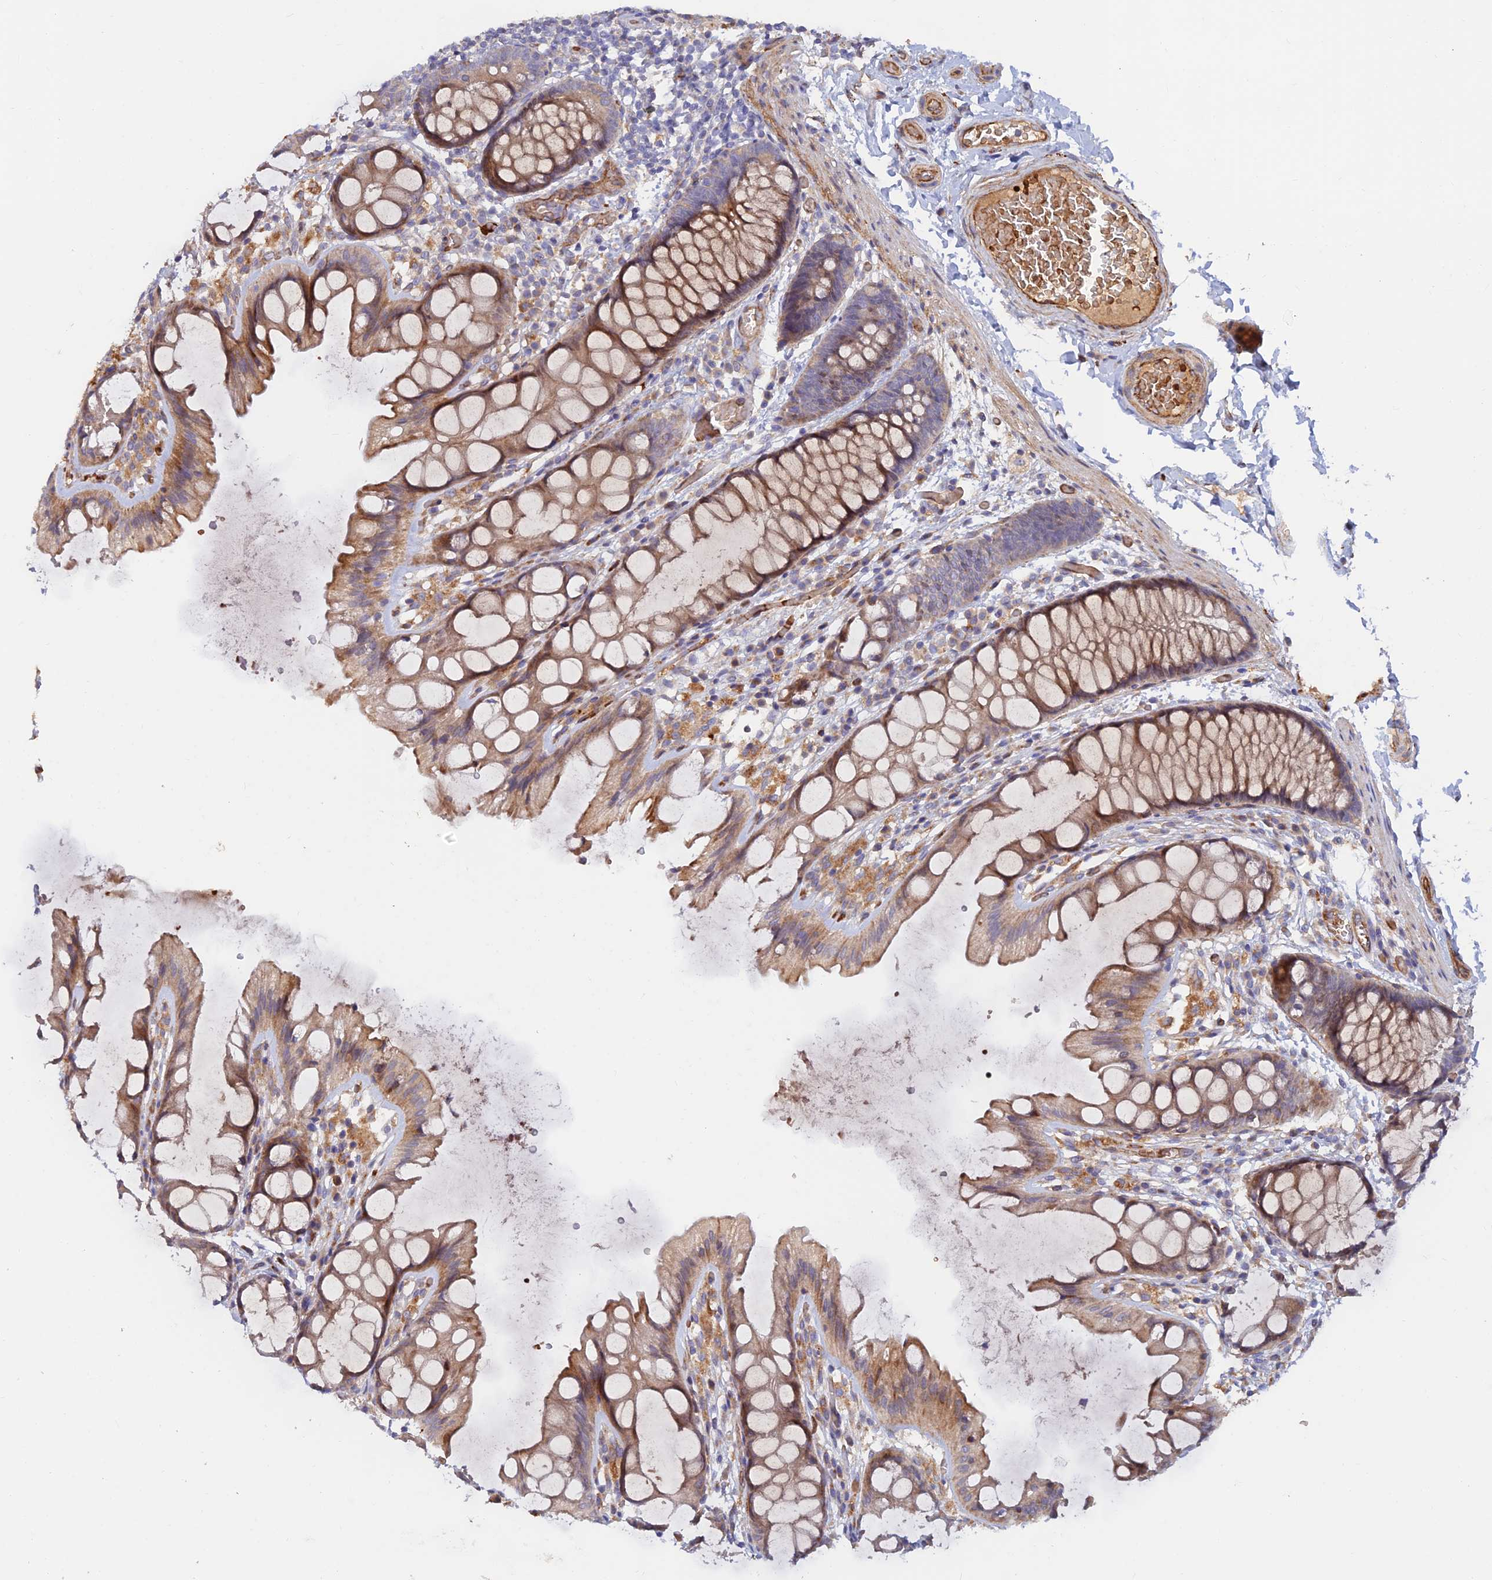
{"staining": {"intensity": "moderate", "quantity": ">75%", "location": "cytoplasmic/membranous"}, "tissue": "colon", "cell_type": "Endothelial cells", "image_type": "normal", "snomed": [{"axis": "morphology", "description": "Normal tissue, NOS"}, {"axis": "topography", "description": "Colon"}], "caption": "About >75% of endothelial cells in normal human colon exhibit moderate cytoplasmic/membranous protein positivity as visualized by brown immunohistochemical staining.", "gene": "GMCL1", "patient": {"sex": "male", "age": 47}}